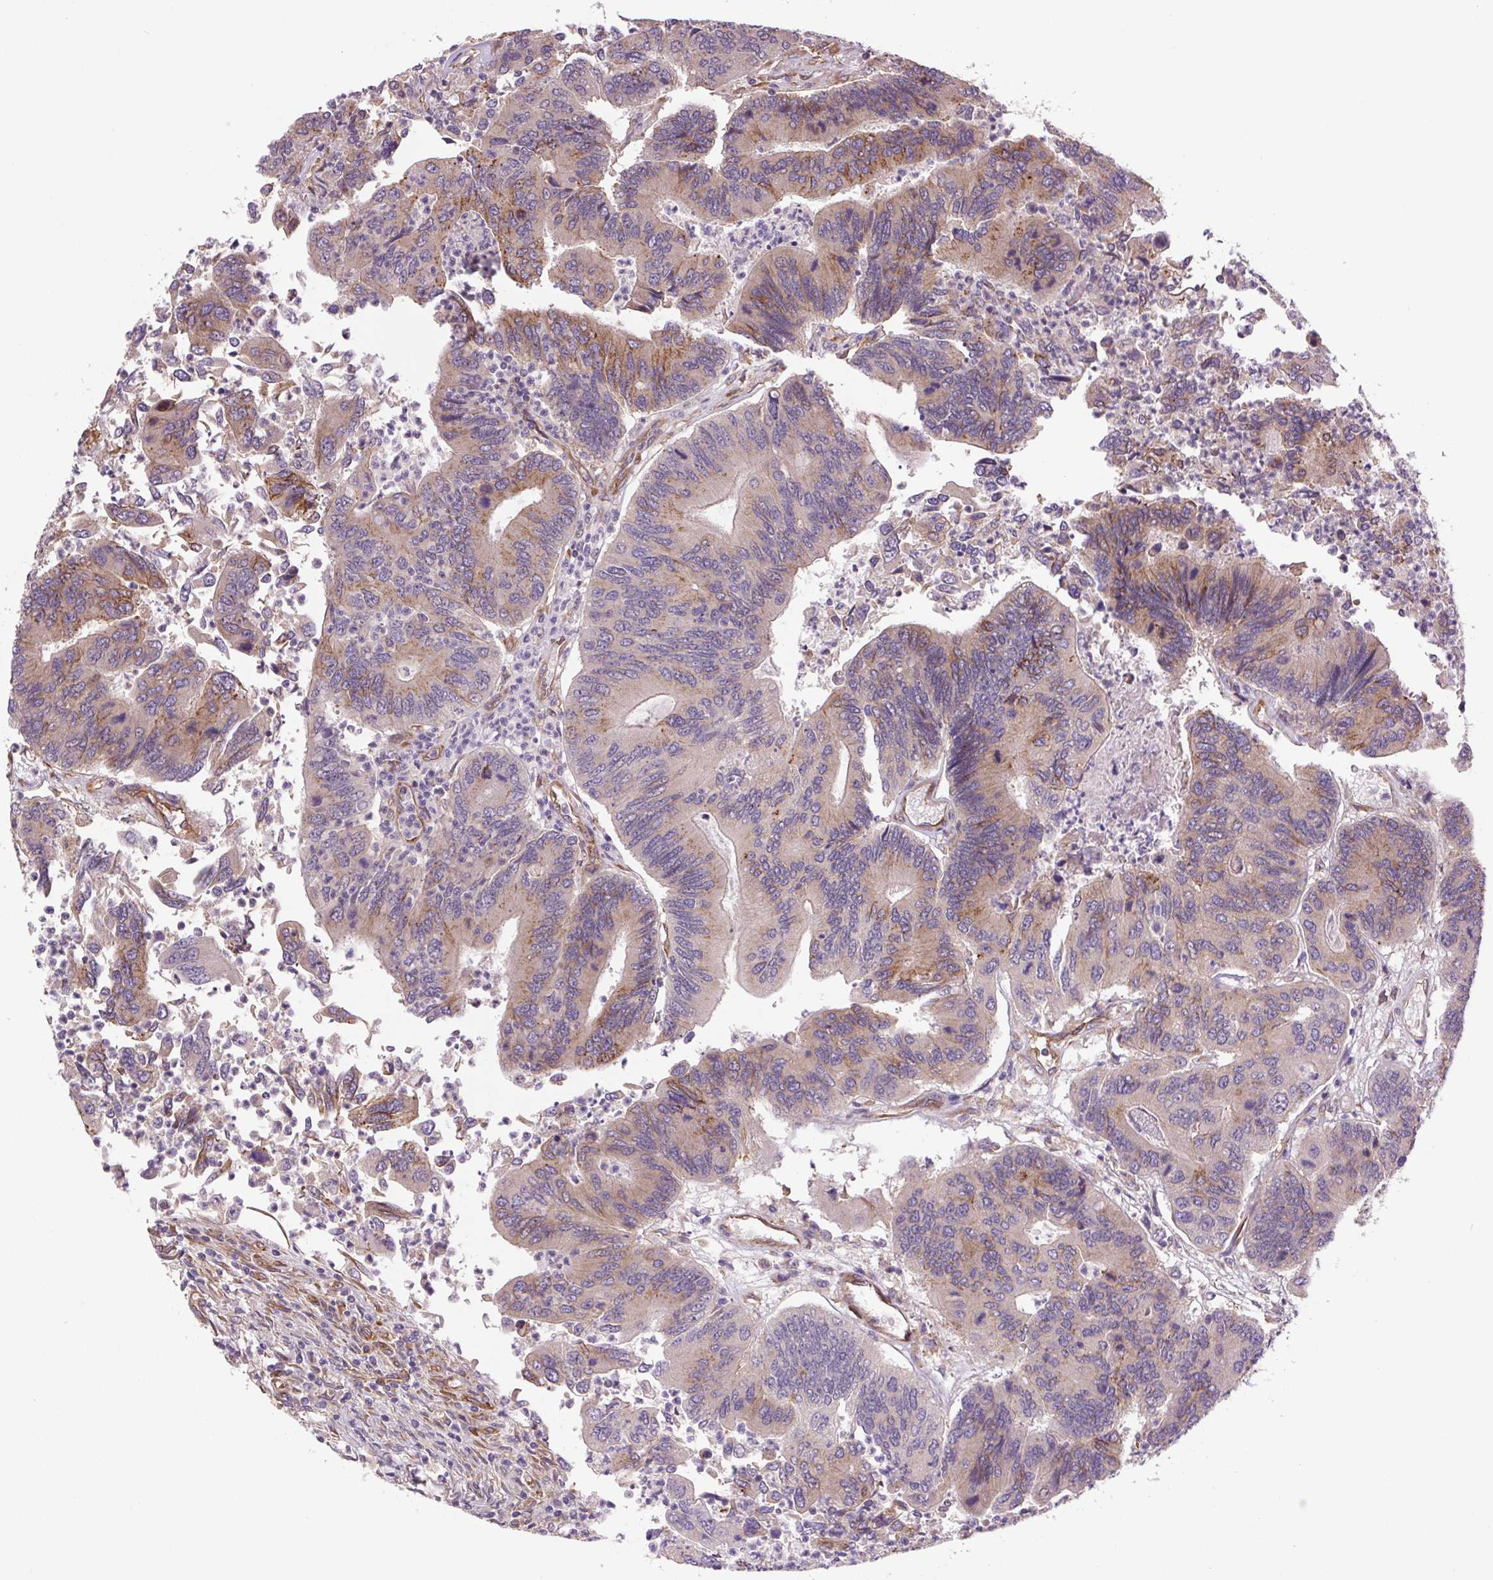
{"staining": {"intensity": "moderate", "quantity": ">75%", "location": "cytoplasmic/membranous"}, "tissue": "colorectal cancer", "cell_type": "Tumor cells", "image_type": "cancer", "snomed": [{"axis": "morphology", "description": "Adenocarcinoma, NOS"}, {"axis": "topography", "description": "Colon"}], "caption": "Protein staining by immunohistochemistry displays moderate cytoplasmic/membranous positivity in about >75% of tumor cells in adenocarcinoma (colorectal).", "gene": "SEPTIN10", "patient": {"sex": "female", "age": 67}}